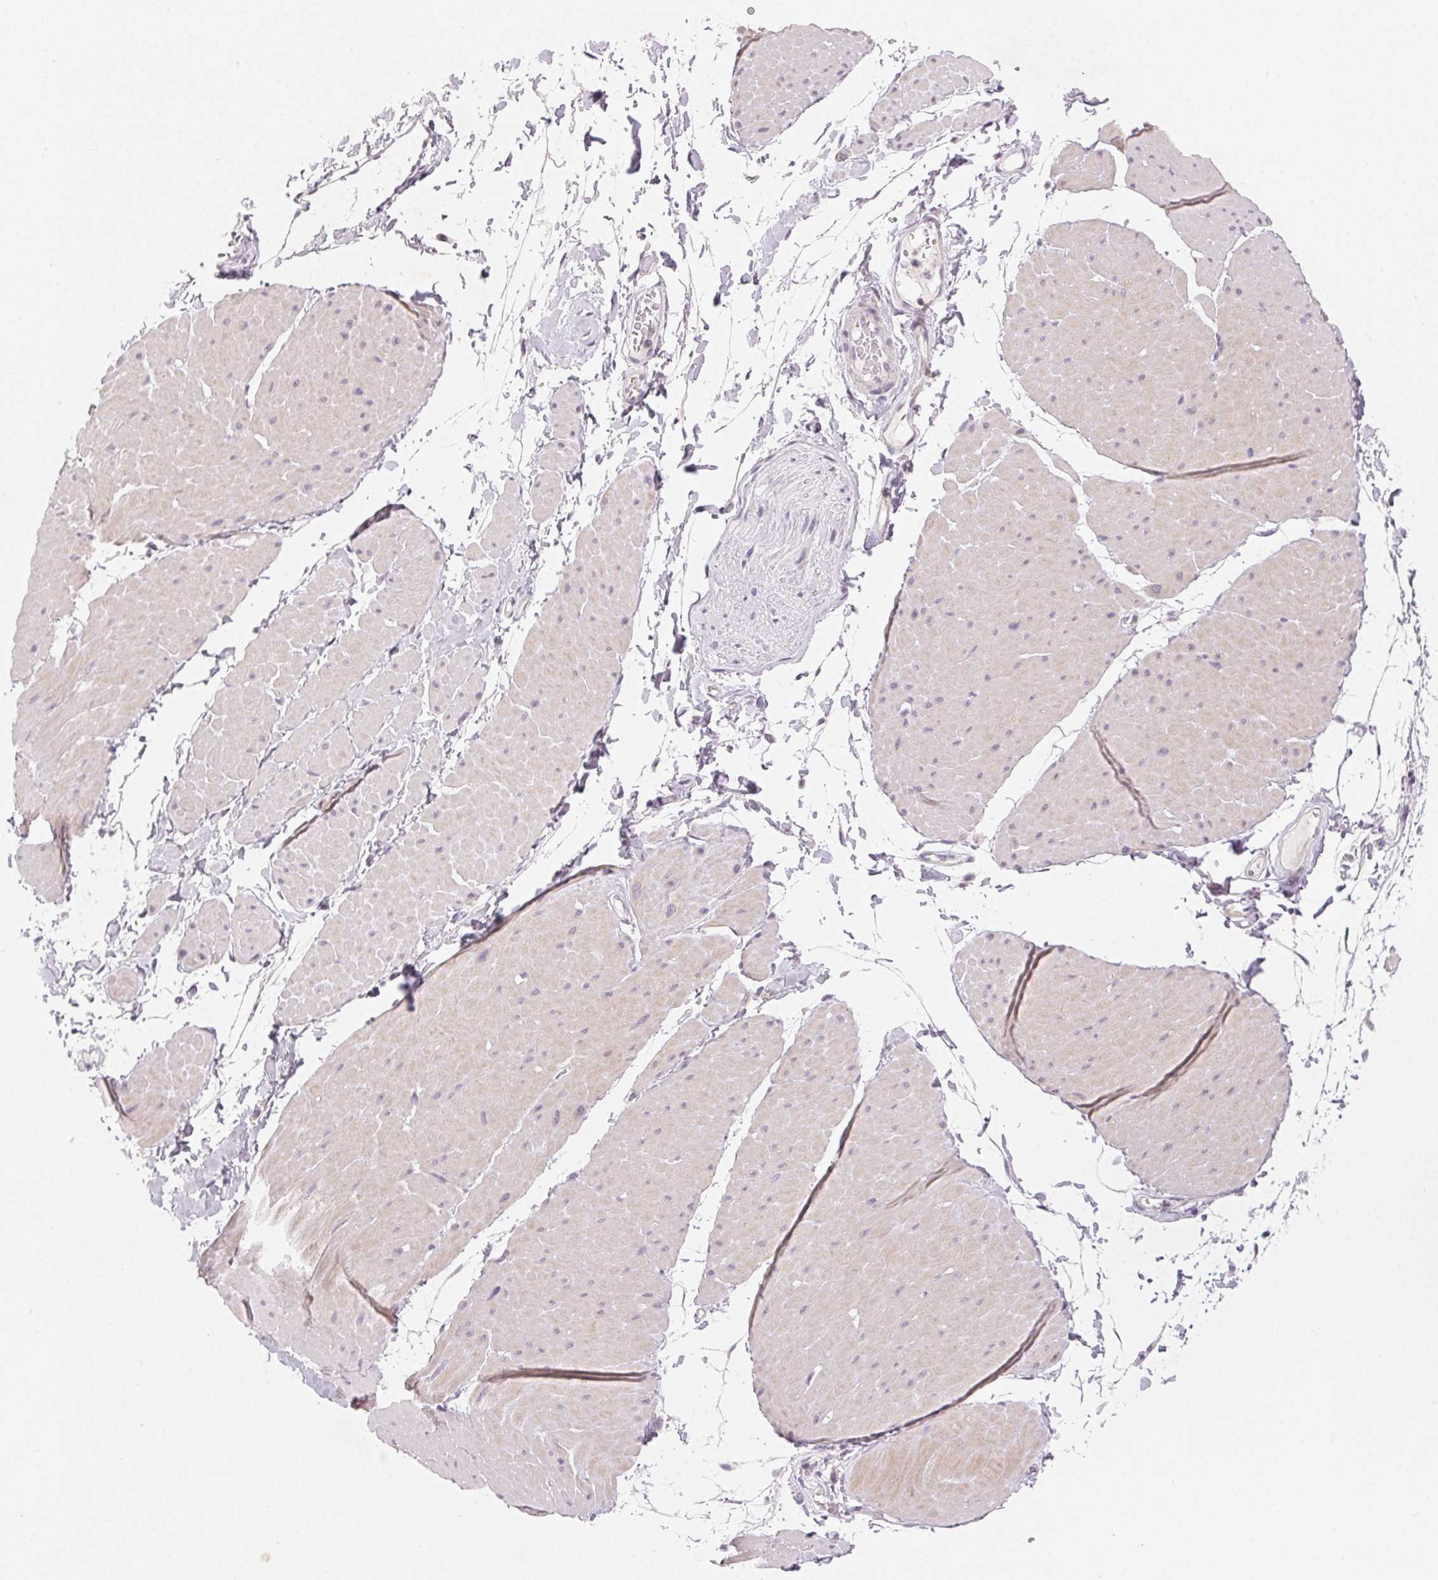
{"staining": {"intensity": "negative", "quantity": "none", "location": "none"}, "tissue": "adipose tissue", "cell_type": "Adipocytes", "image_type": "normal", "snomed": [{"axis": "morphology", "description": "Normal tissue, NOS"}, {"axis": "topography", "description": "Smooth muscle"}, {"axis": "topography", "description": "Peripheral nerve tissue"}], "caption": "Immunohistochemistry (IHC) micrograph of normal human adipose tissue stained for a protein (brown), which demonstrates no staining in adipocytes.", "gene": "MYBL1", "patient": {"sex": "male", "age": 58}}